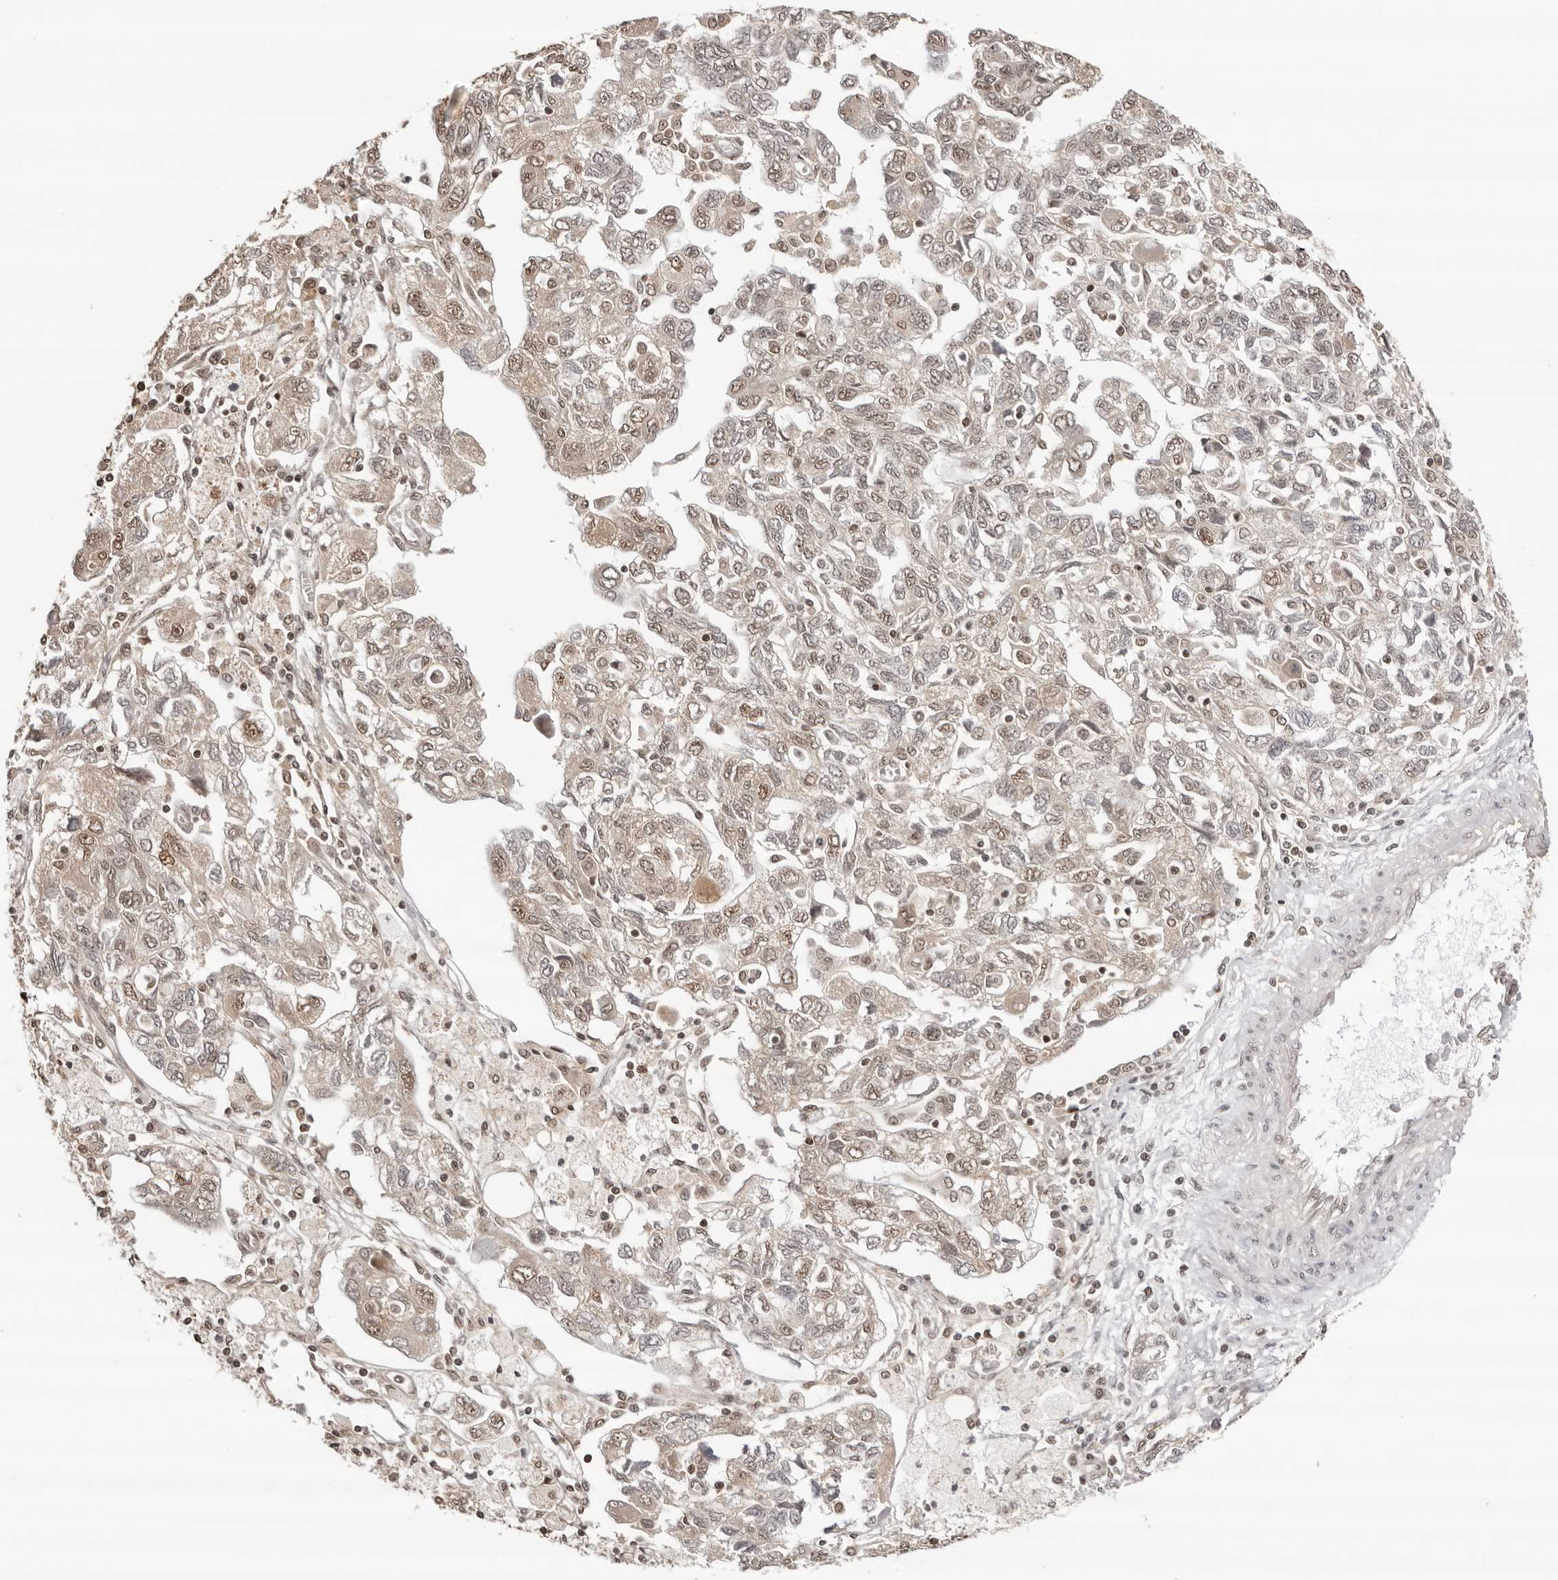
{"staining": {"intensity": "weak", "quantity": "25%-75%", "location": "nuclear"}, "tissue": "ovarian cancer", "cell_type": "Tumor cells", "image_type": "cancer", "snomed": [{"axis": "morphology", "description": "Carcinoma, NOS"}, {"axis": "morphology", "description": "Cystadenocarcinoma, serous, NOS"}, {"axis": "topography", "description": "Ovary"}], "caption": "Ovarian cancer stained with DAB immunohistochemistry shows low levels of weak nuclear expression in approximately 25%-75% of tumor cells.", "gene": "SDE2", "patient": {"sex": "female", "age": 69}}